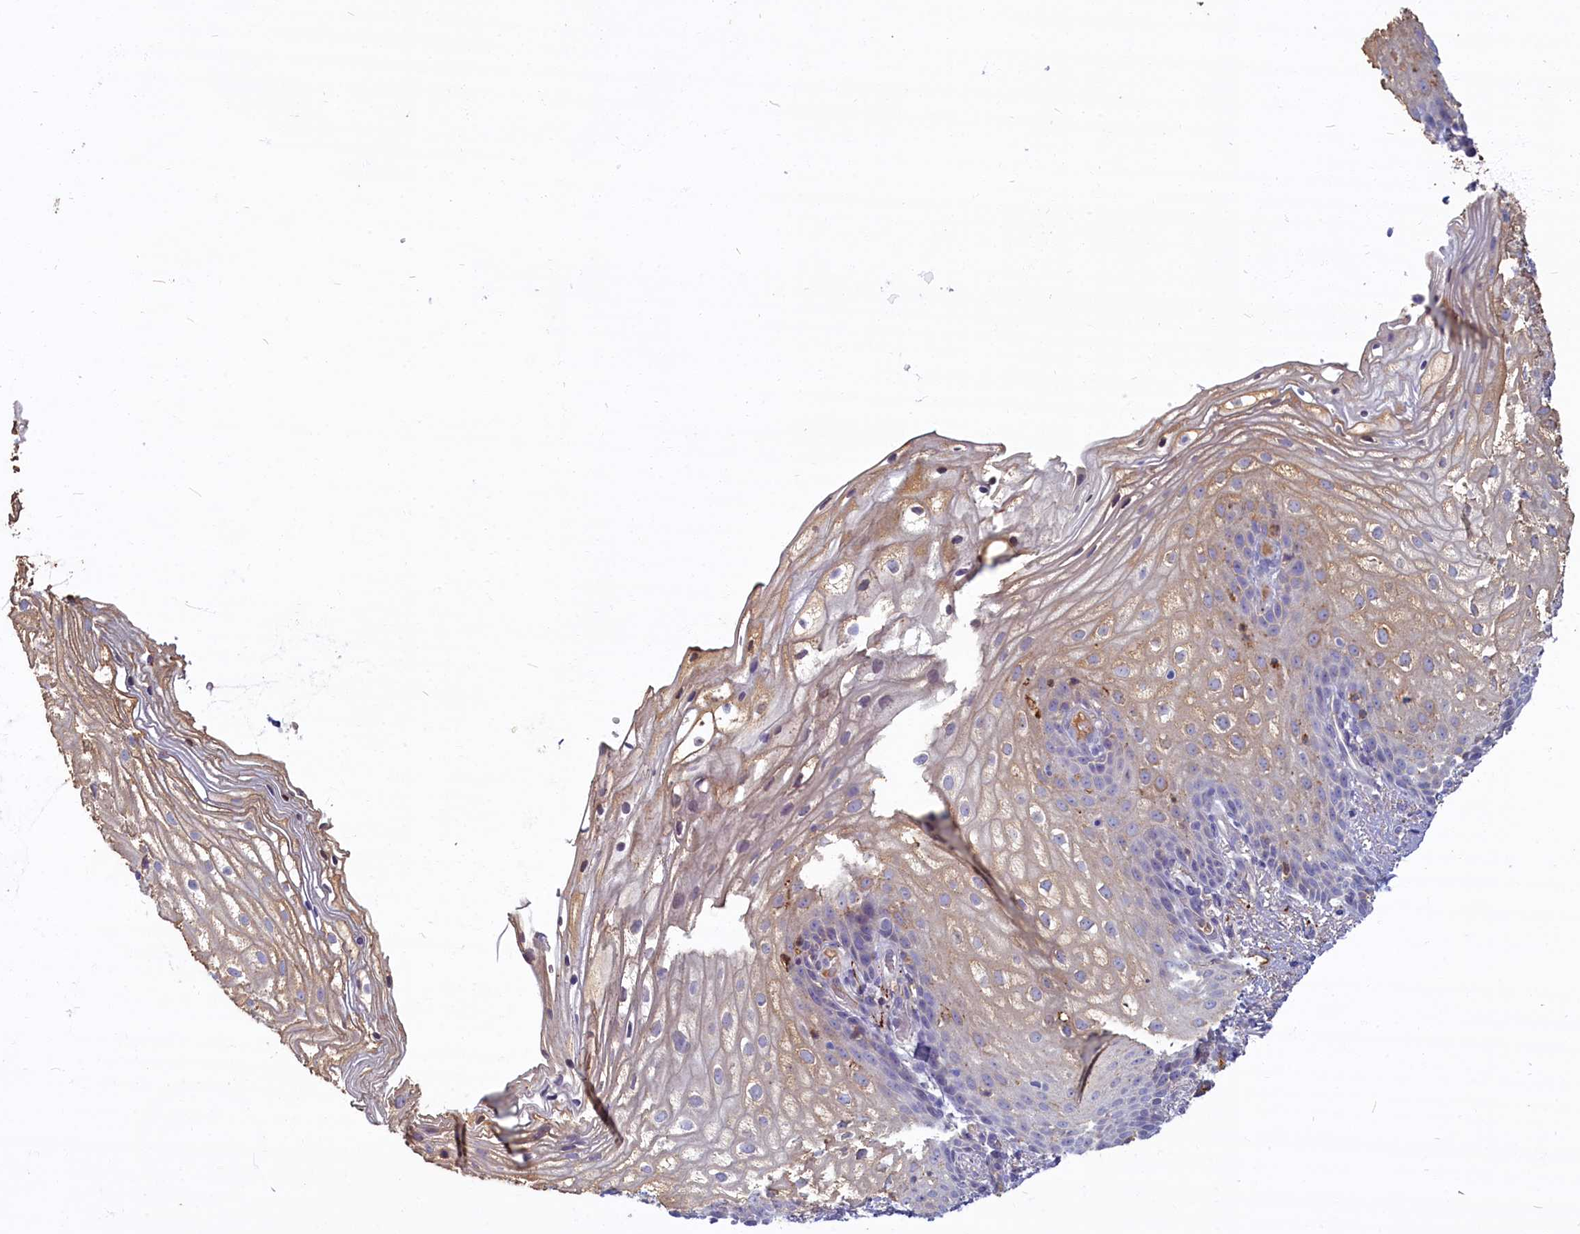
{"staining": {"intensity": "weak", "quantity": "25%-75%", "location": "cytoplasmic/membranous"}, "tissue": "vagina", "cell_type": "Squamous epithelial cells", "image_type": "normal", "snomed": [{"axis": "morphology", "description": "Normal tissue, NOS"}, {"axis": "topography", "description": "Vagina"}], "caption": "Protein staining by immunohistochemistry (IHC) displays weak cytoplasmic/membranous expression in approximately 25%-75% of squamous epithelial cells in unremarkable vagina.", "gene": "SV2C", "patient": {"sex": "female", "age": 60}}